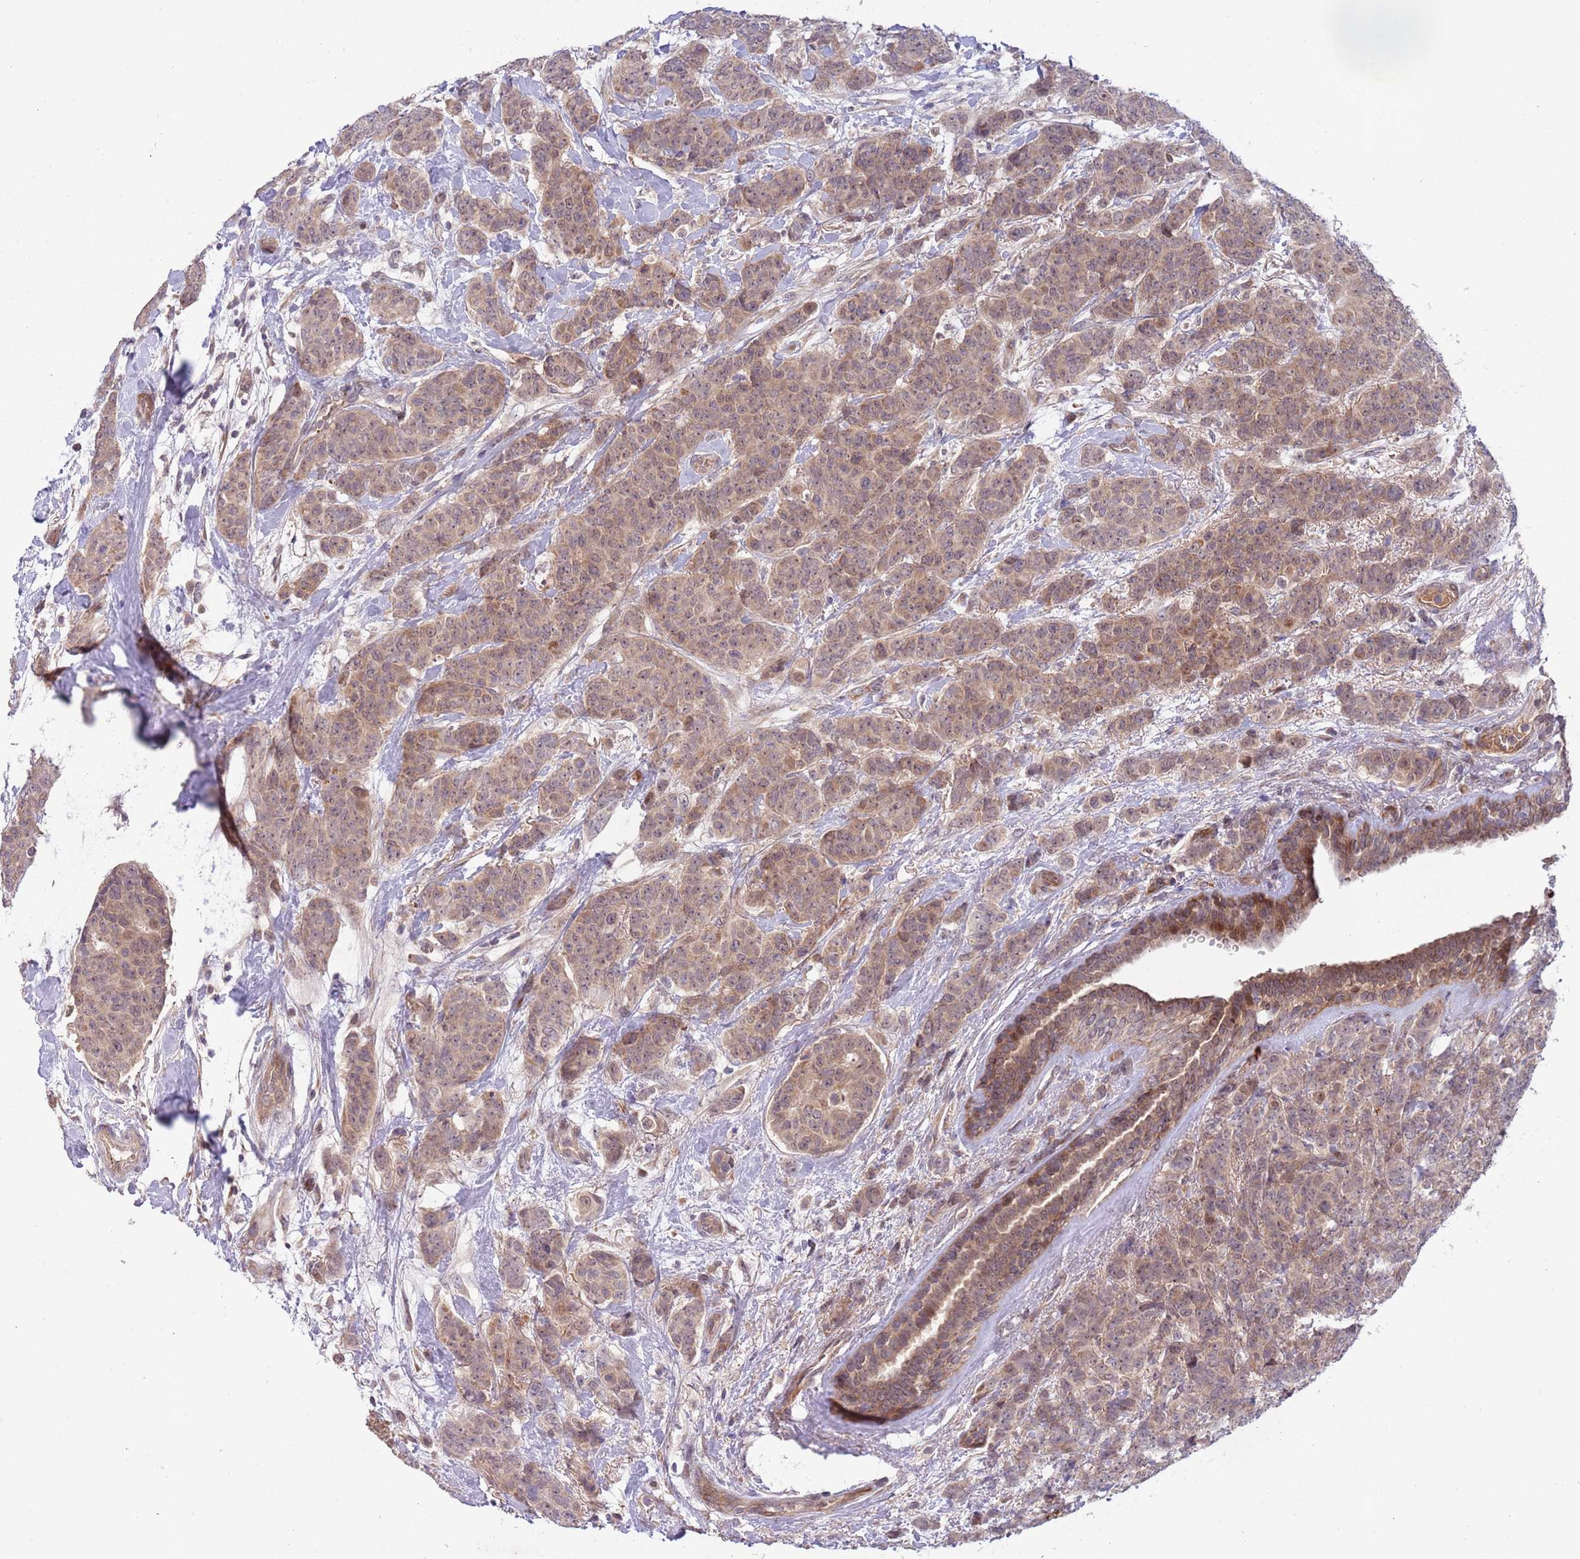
{"staining": {"intensity": "weak", "quantity": ">75%", "location": "cytoplasmic/membranous,nuclear"}, "tissue": "breast cancer", "cell_type": "Tumor cells", "image_type": "cancer", "snomed": [{"axis": "morphology", "description": "Duct carcinoma"}, {"axis": "topography", "description": "Breast"}], "caption": "This micrograph demonstrates IHC staining of human breast cancer, with low weak cytoplasmic/membranous and nuclear staining in approximately >75% of tumor cells.", "gene": "NT5DC4", "patient": {"sex": "female", "age": 40}}